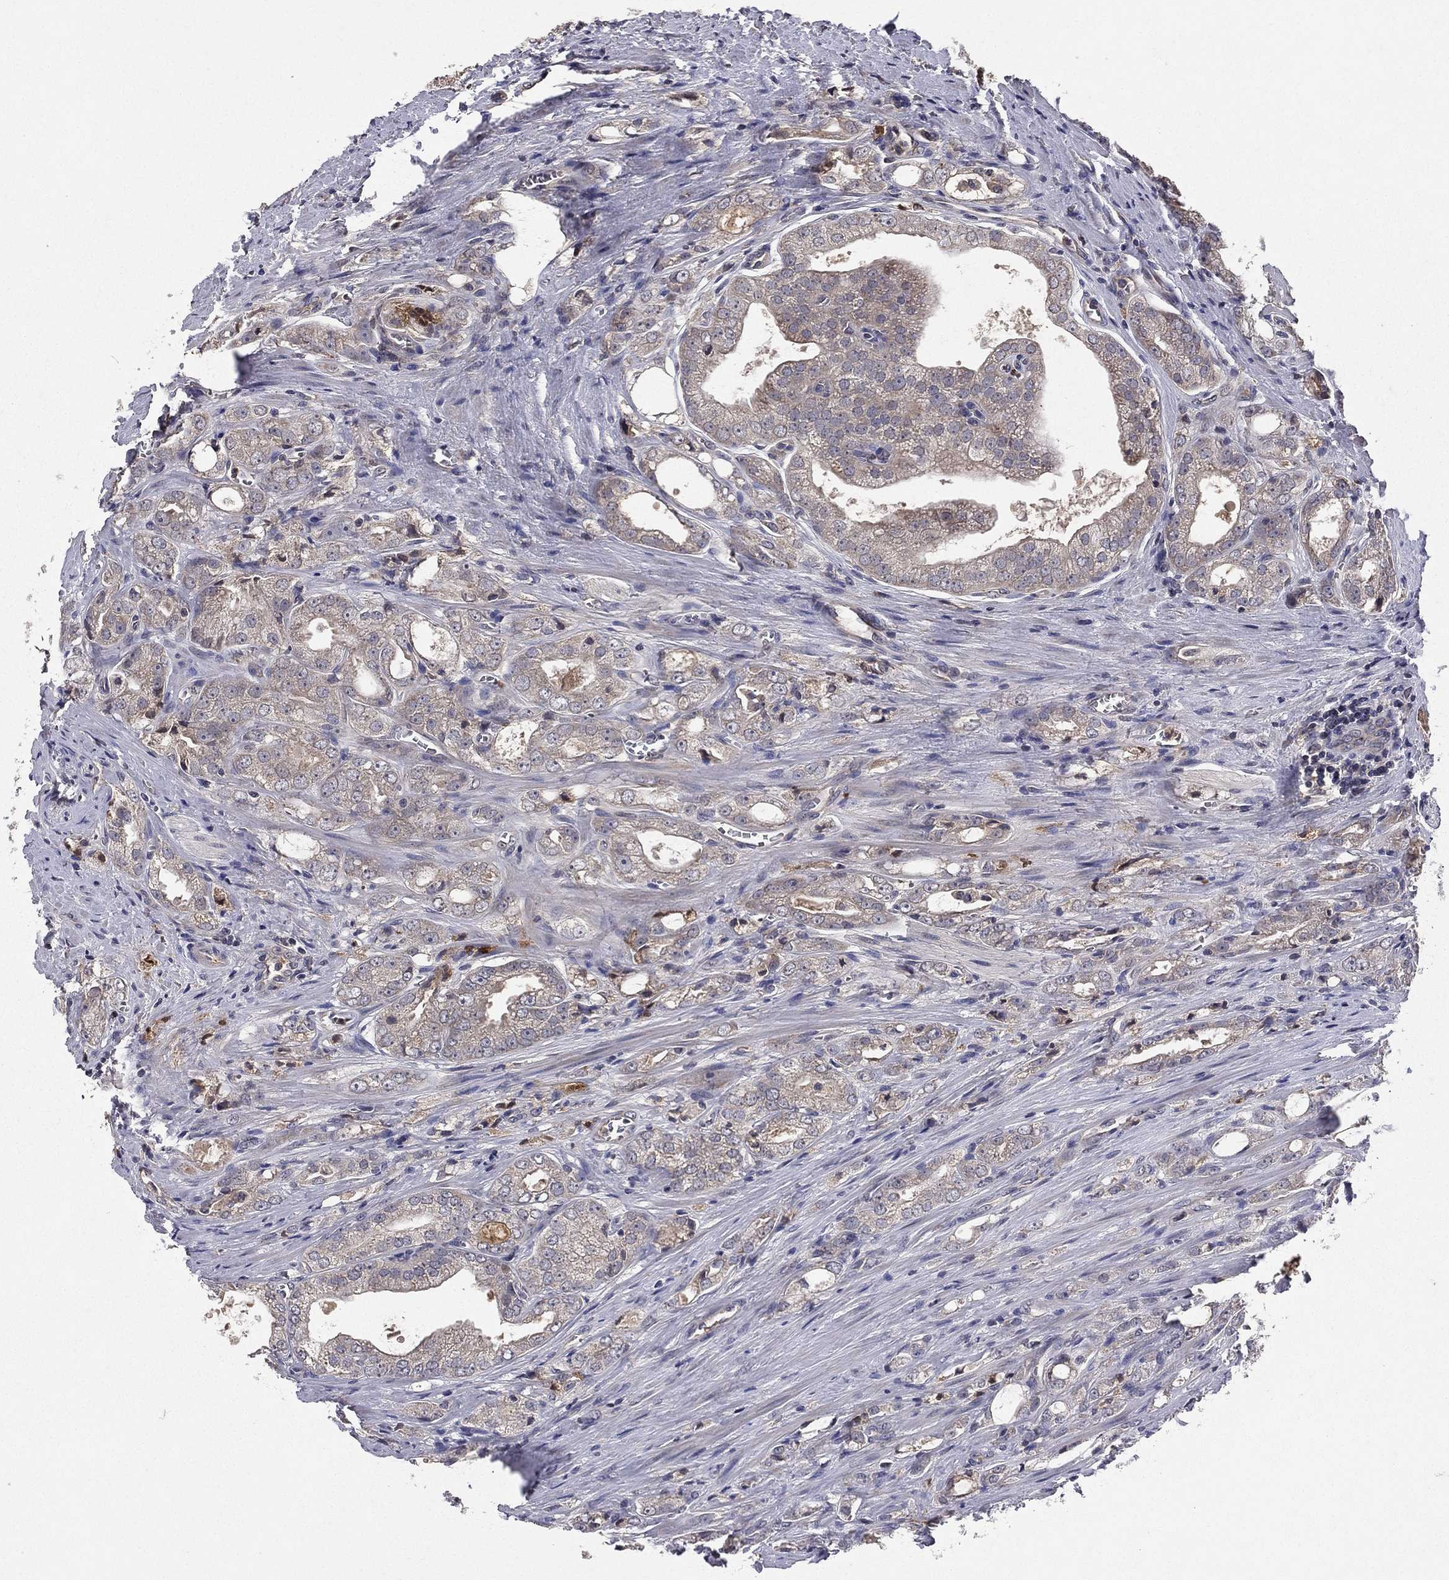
{"staining": {"intensity": "negative", "quantity": "none", "location": "none"}, "tissue": "prostate cancer", "cell_type": "Tumor cells", "image_type": "cancer", "snomed": [{"axis": "morphology", "description": "Adenocarcinoma, NOS"}, {"axis": "morphology", "description": "Adenocarcinoma, High grade"}, {"axis": "topography", "description": "Prostate"}], "caption": "IHC of prostate cancer shows no staining in tumor cells.", "gene": "PROS1", "patient": {"sex": "male", "age": 70}}